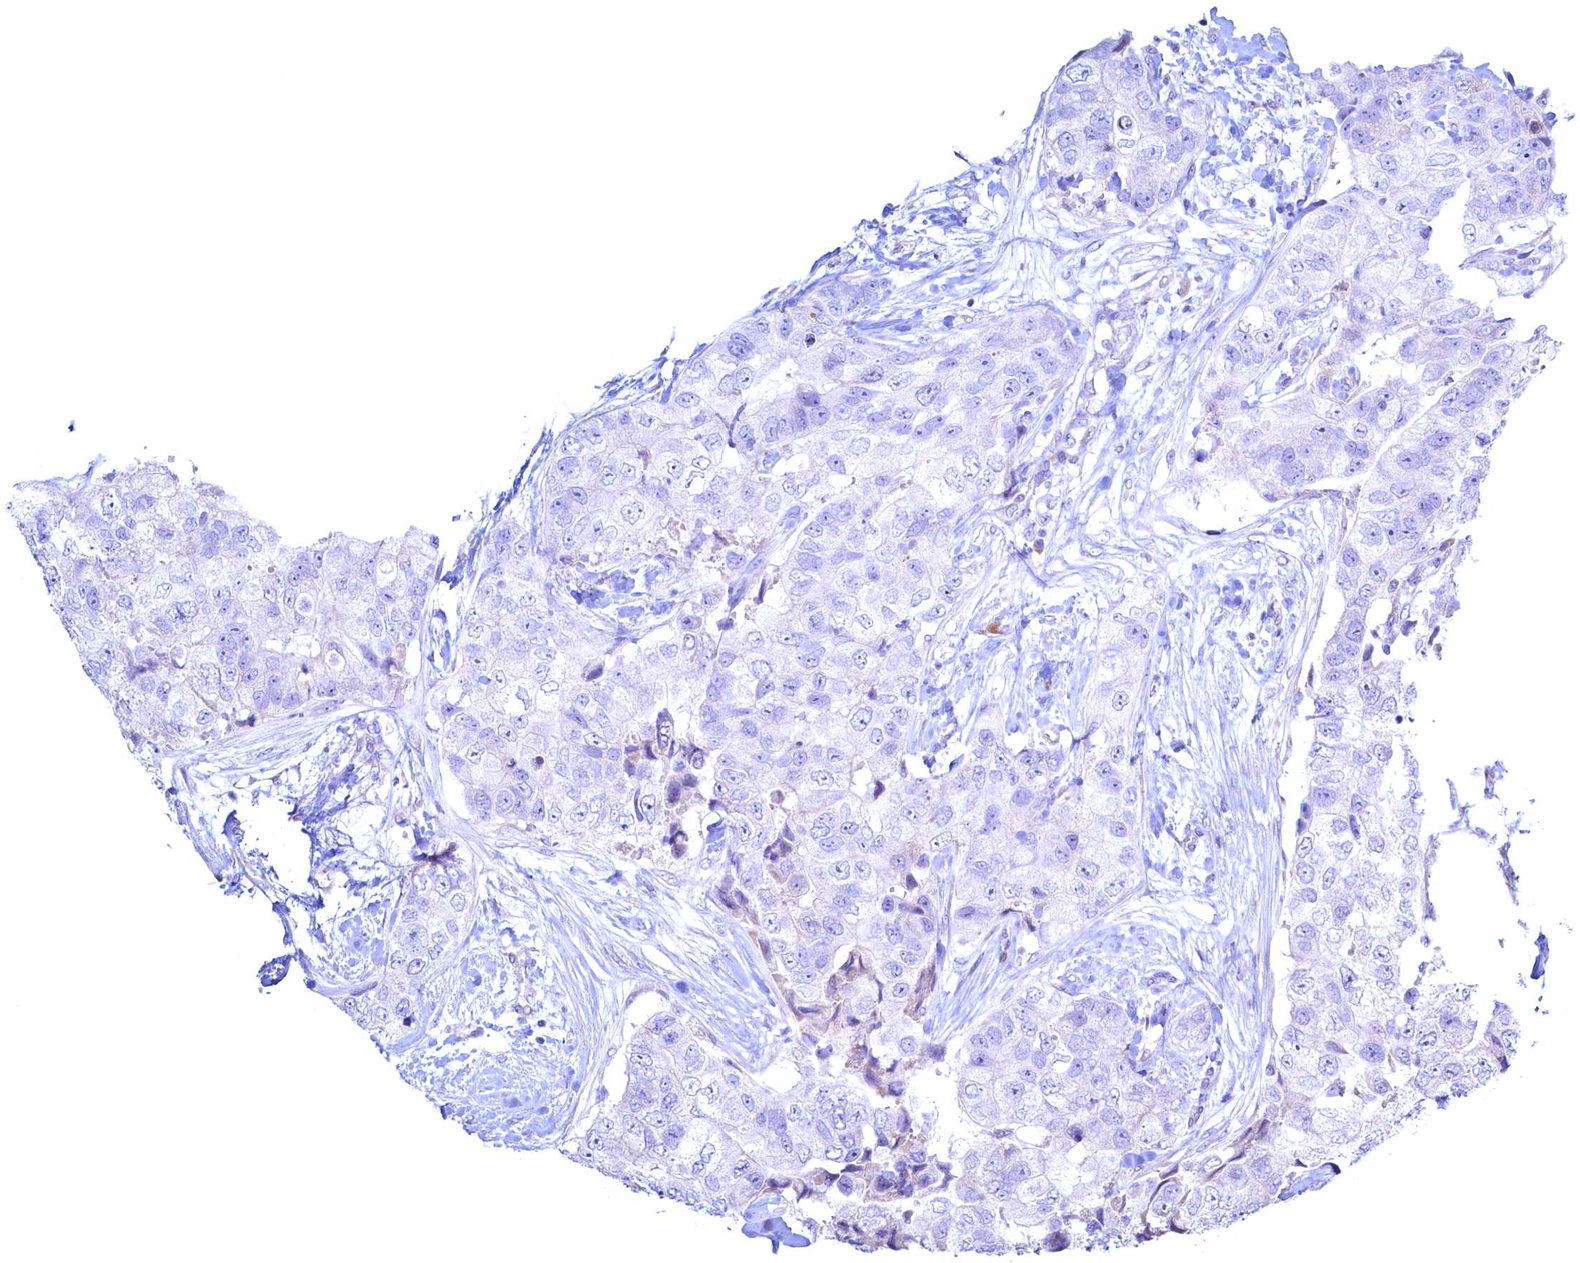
{"staining": {"intensity": "negative", "quantity": "none", "location": "none"}, "tissue": "breast cancer", "cell_type": "Tumor cells", "image_type": "cancer", "snomed": [{"axis": "morphology", "description": "Duct carcinoma"}, {"axis": "topography", "description": "Breast"}], "caption": "High magnification brightfield microscopy of breast intraductal carcinoma stained with DAB (brown) and counterstained with hematoxylin (blue): tumor cells show no significant staining.", "gene": "MAP1LC3A", "patient": {"sex": "female", "age": 62}}